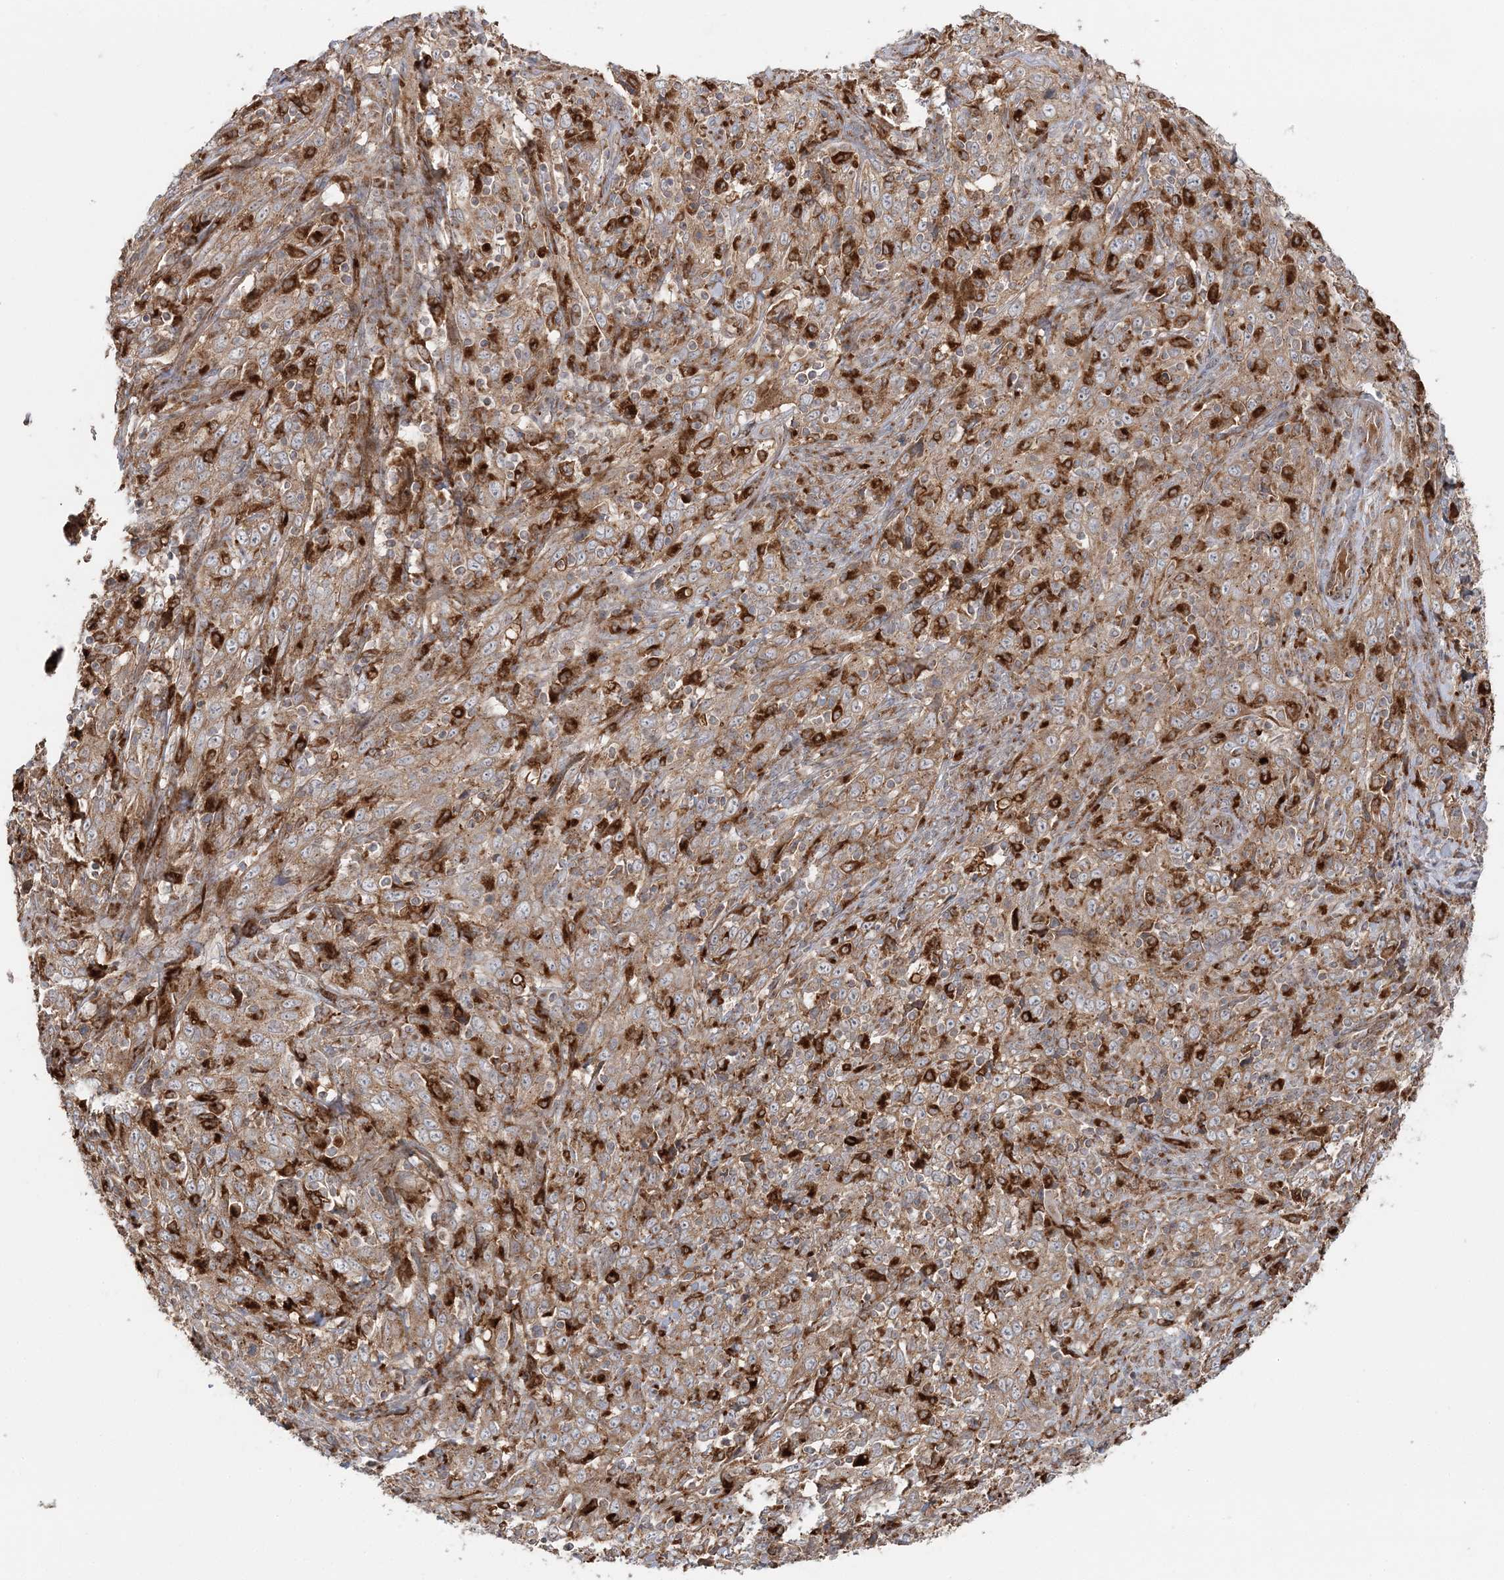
{"staining": {"intensity": "moderate", "quantity": ">75%", "location": "cytoplasmic/membranous"}, "tissue": "cervical cancer", "cell_type": "Tumor cells", "image_type": "cancer", "snomed": [{"axis": "morphology", "description": "Squamous cell carcinoma, NOS"}, {"axis": "topography", "description": "Cervix"}], "caption": "Immunohistochemical staining of human cervical cancer displays moderate cytoplasmic/membranous protein positivity in about >75% of tumor cells.", "gene": "ABCC3", "patient": {"sex": "female", "age": 46}}